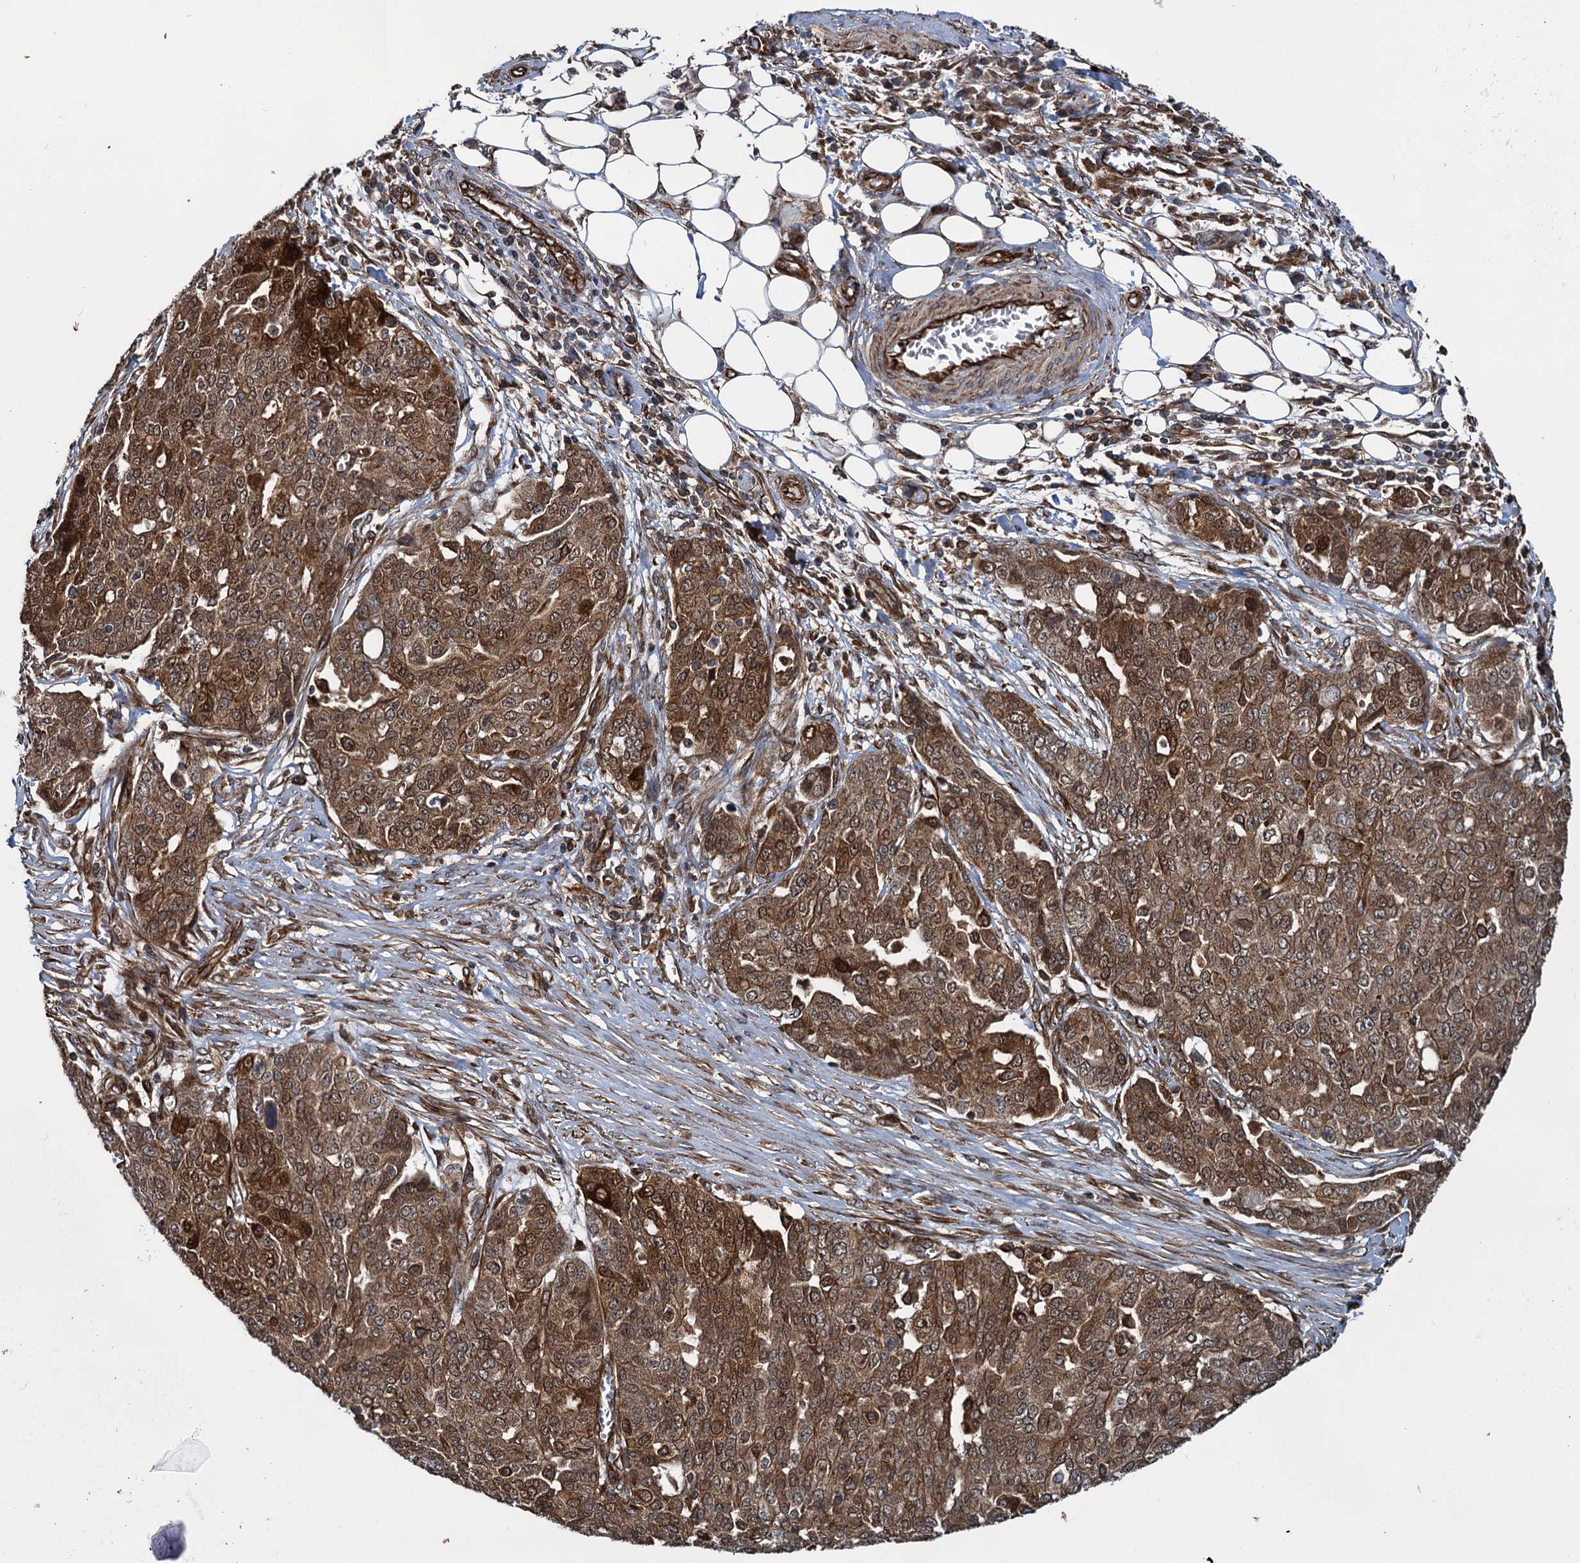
{"staining": {"intensity": "strong", "quantity": ">75%", "location": "cytoplasmic/membranous,nuclear"}, "tissue": "ovarian cancer", "cell_type": "Tumor cells", "image_type": "cancer", "snomed": [{"axis": "morphology", "description": "Cystadenocarcinoma, serous, NOS"}, {"axis": "topography", "description": "Soft tissue"}, {"axis": "topography", "description": "Ovary"}], "caption": "Protein staining of ovarian cancer tissue shows strong cytoplasmic/membranous and nuclear positivity in about >75% of tumor cells.", "gene": "ZFYVE19", "patient": {"sex": "female", "age": 57}}